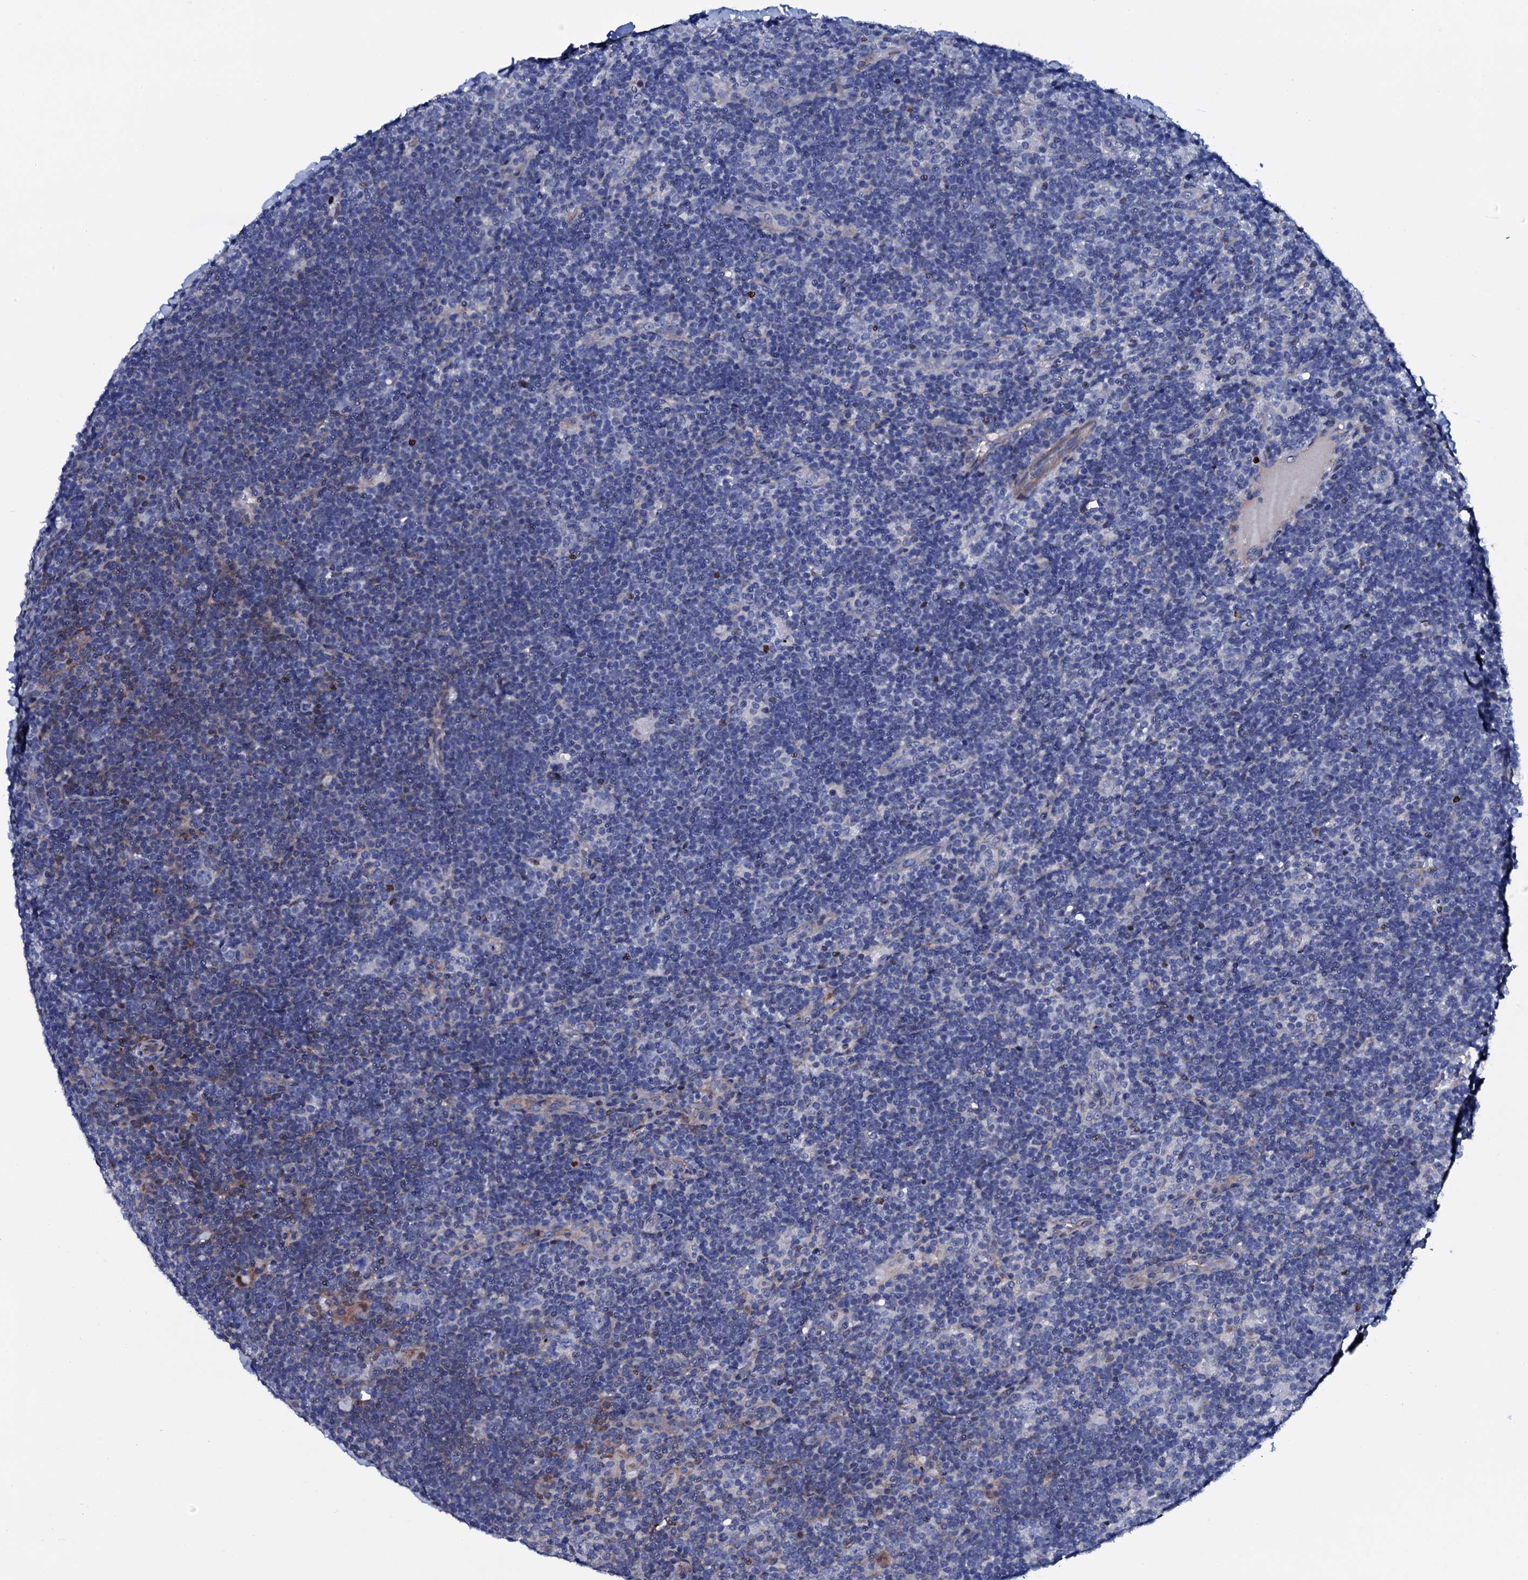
{"staining": {"intensity": "negative", "quantity": "none", "location": "none"}, "tissue": "lymphoma", "cell_type": "Tumor cells", "image_type": "cancer", "snomed": [{"axis": "morphology", "description": "Hodgkin's disease, NOS"}, {"axis": "topography", "description": "Lymph node"}], "caption": "Lymphoma was stained to show a protein in brown. There is no significant positivity in tumor cells. (DAB (3,3'-diaminobenzidine) IHC with hematoxylin counter stain).", "gene": "NPM2", "patient": {"sex": "female", "age": 57}}